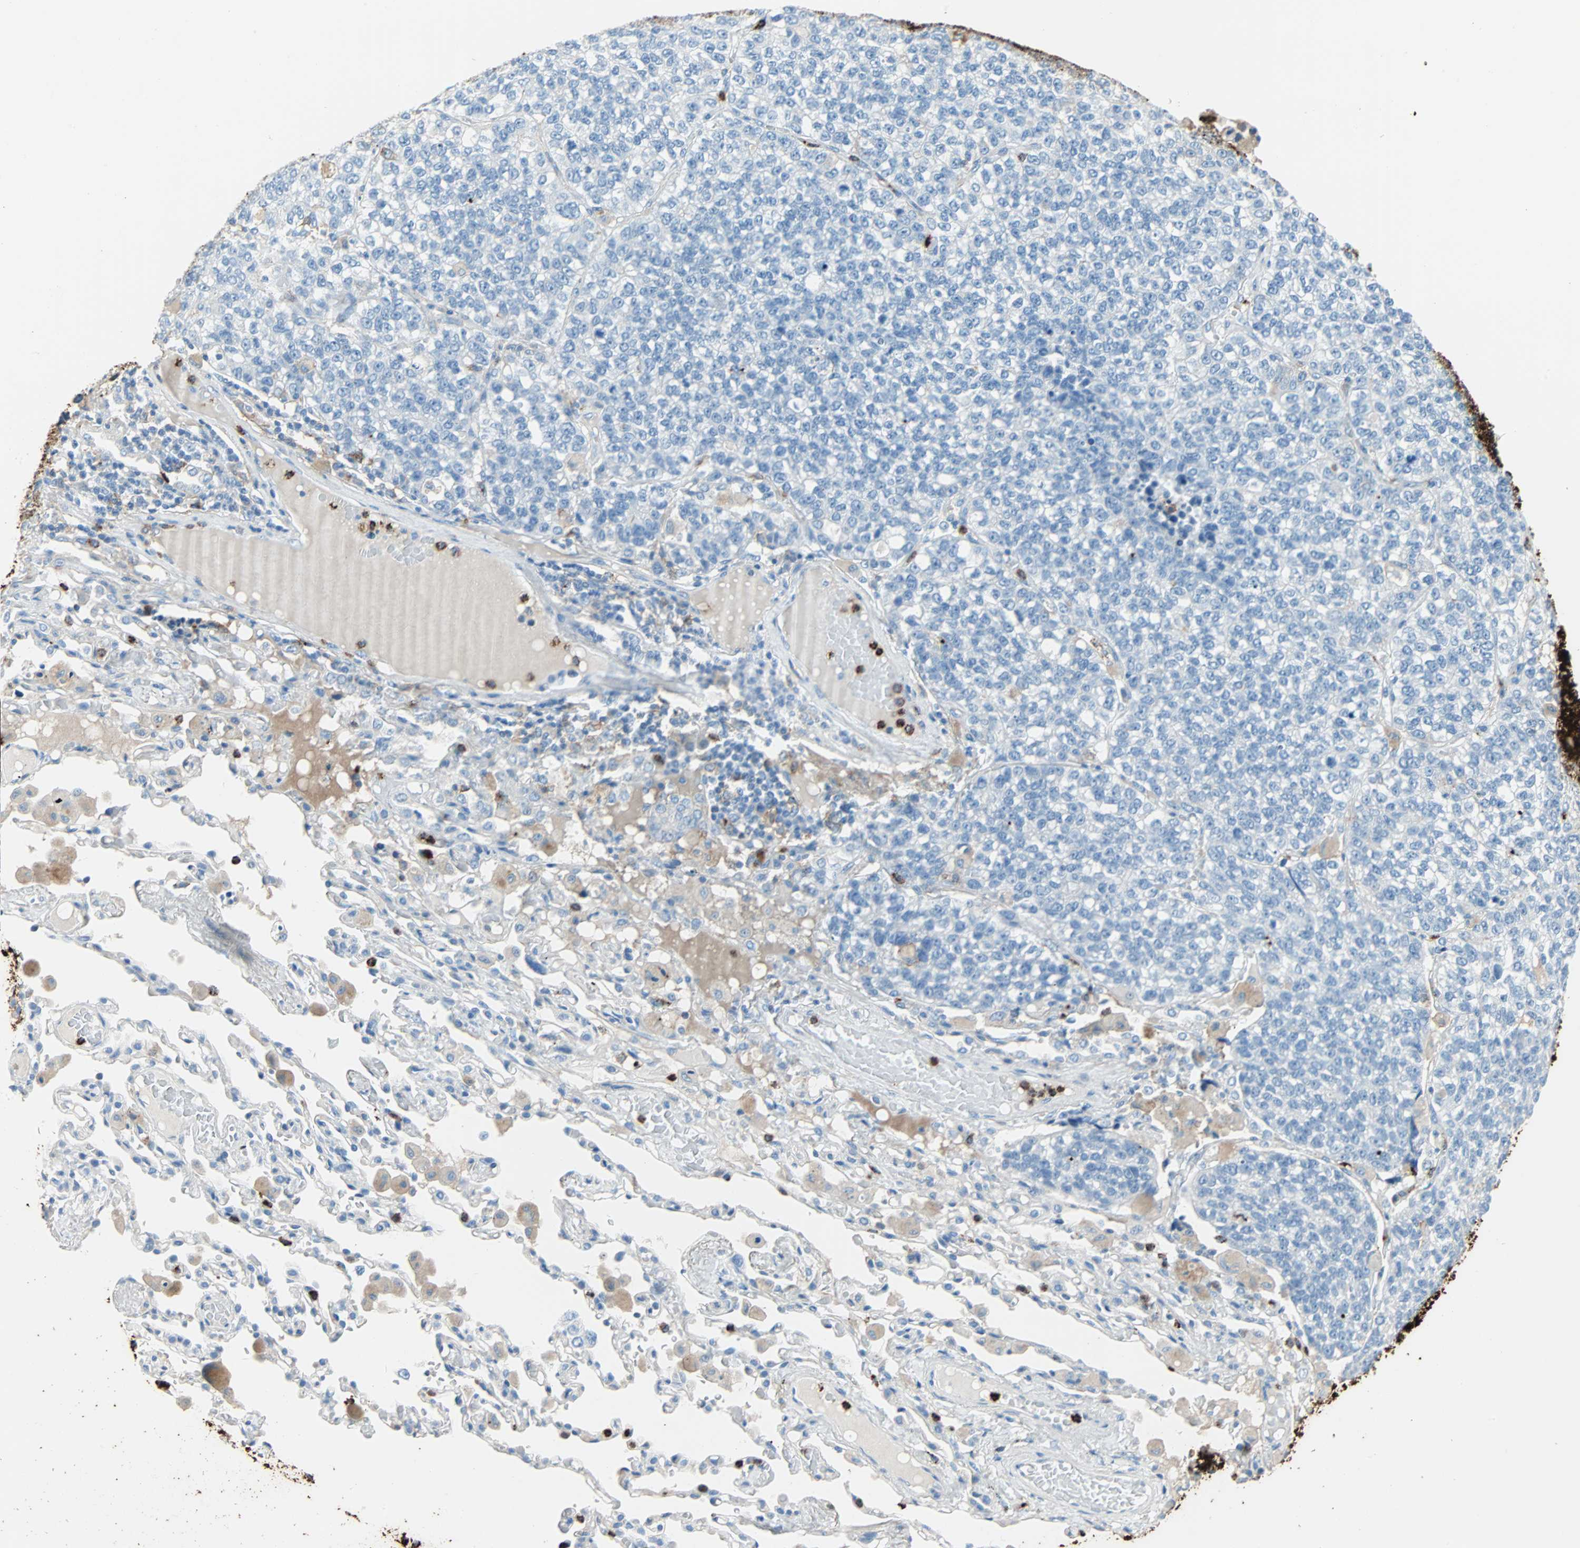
{"staining": {"intensity": "negative", "quantity": "none", "location": "none"}, "tissue": "lung cancer", "cell_type": "Tumor cells", "image_type": "cancer", "snomed": [{"axis": "morphology", "description": "Adenocarcinoma, NOS"}, {"axis": "topography", "description": "Lung"}], "caption": "The micrograph displays no significant expression in tumor cells of lung cancer. Brightfield microscopy of immunohistochemistry stained with DAB (brown) and hematoxylin (blue), captured at high magnification.", "gene": "CLEC4A", "patient": {"sex": "male", "age": 49}}